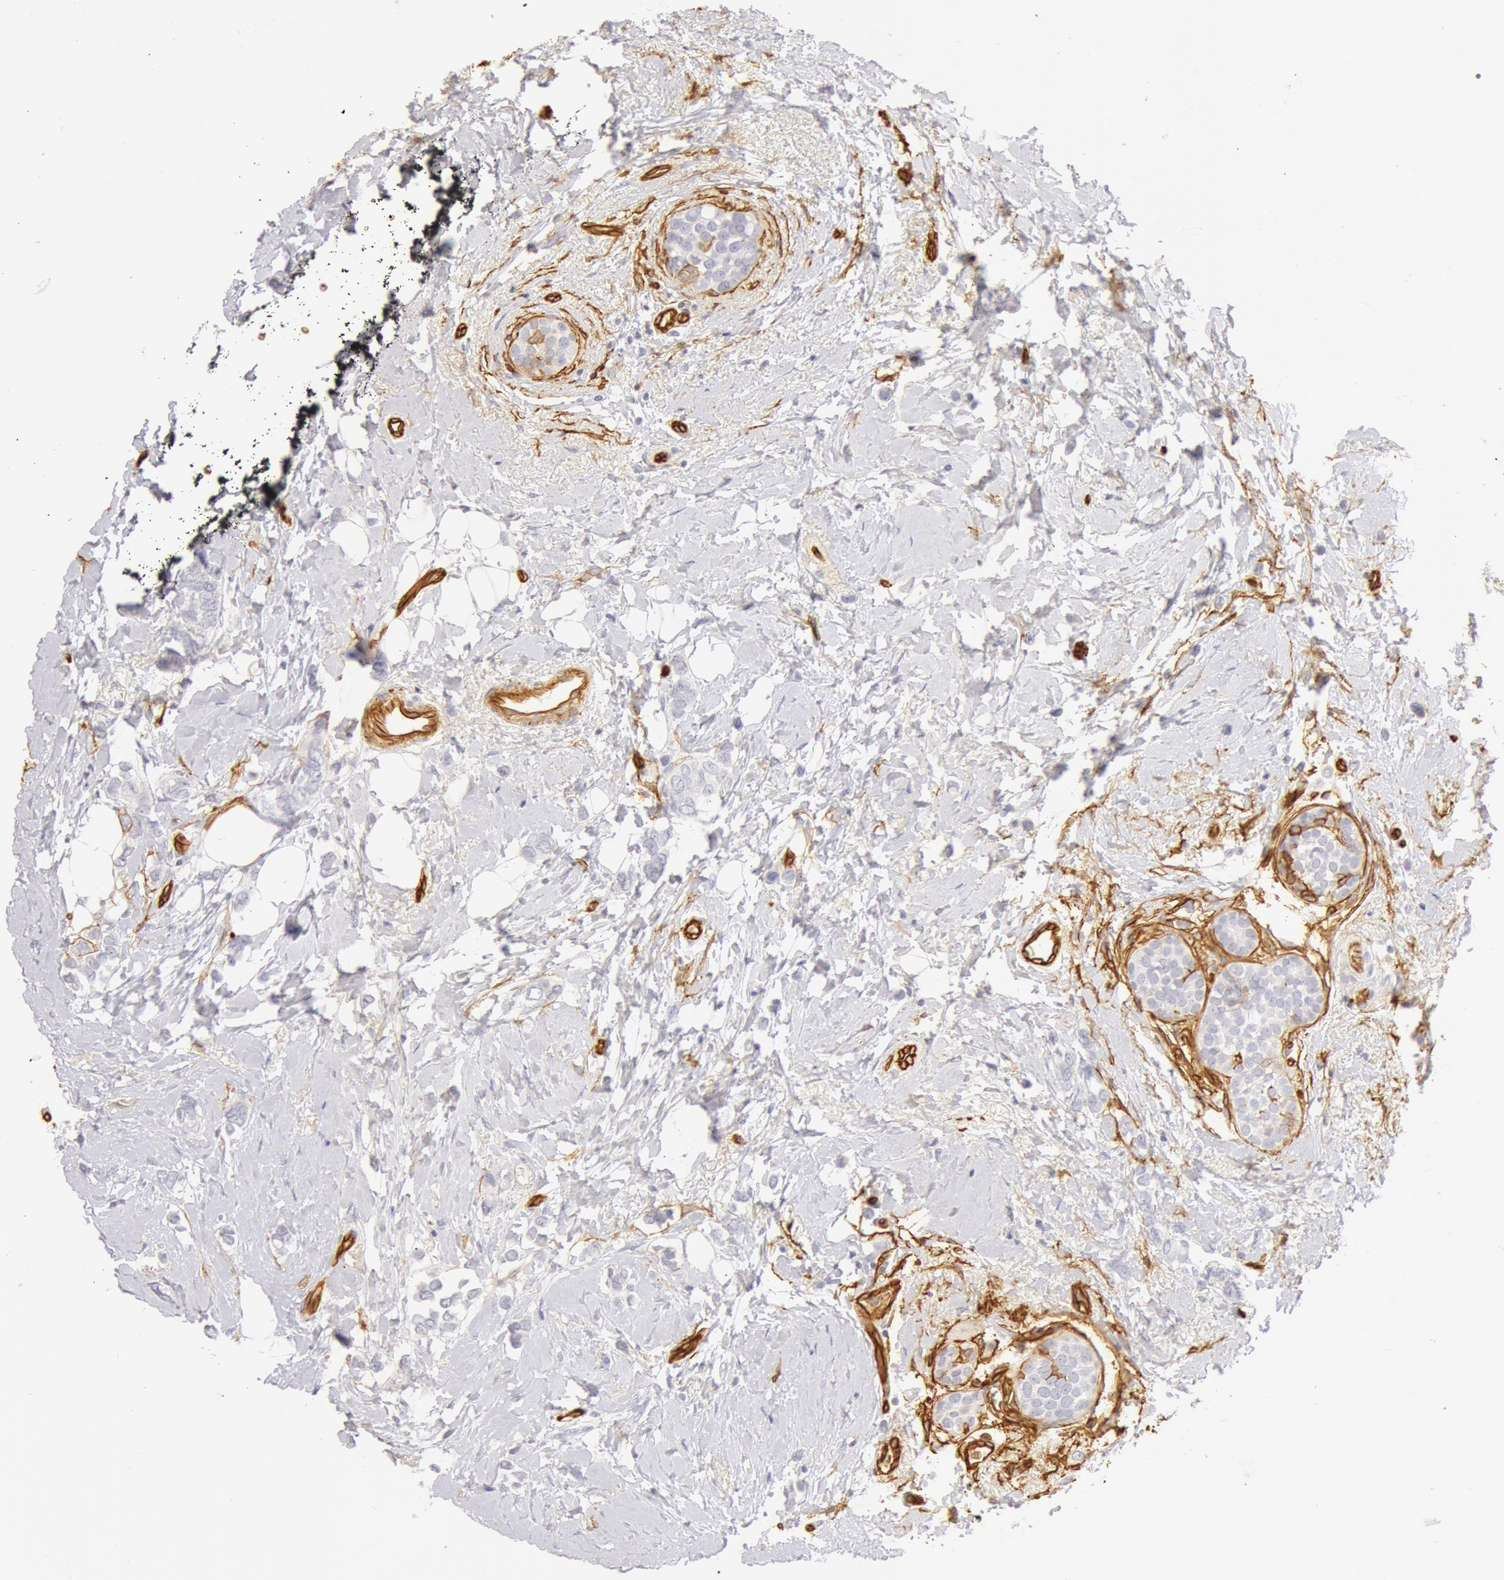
{"staining": {"intensity": "negative", "quantity": "none", "location": "none"}, "tissue": "breast cancer", "cell_type": "Tumor cells", "image_type": "cancer", "snomed": [{"axis": "morphology", "description": "Duct carcinoma"}, {"axis": "topography", "description": "Breast"}], "caption": "The photomicrograph exhibits no staining of tumor cells in breast cancer. The staining is performed using DAB (3,3'-diaminobenzidine) brown chromogen with nuclei counter-stained in using hematoxylin.", "gene": "AQP1", "patient": {"sex": "female", "age": 72}}